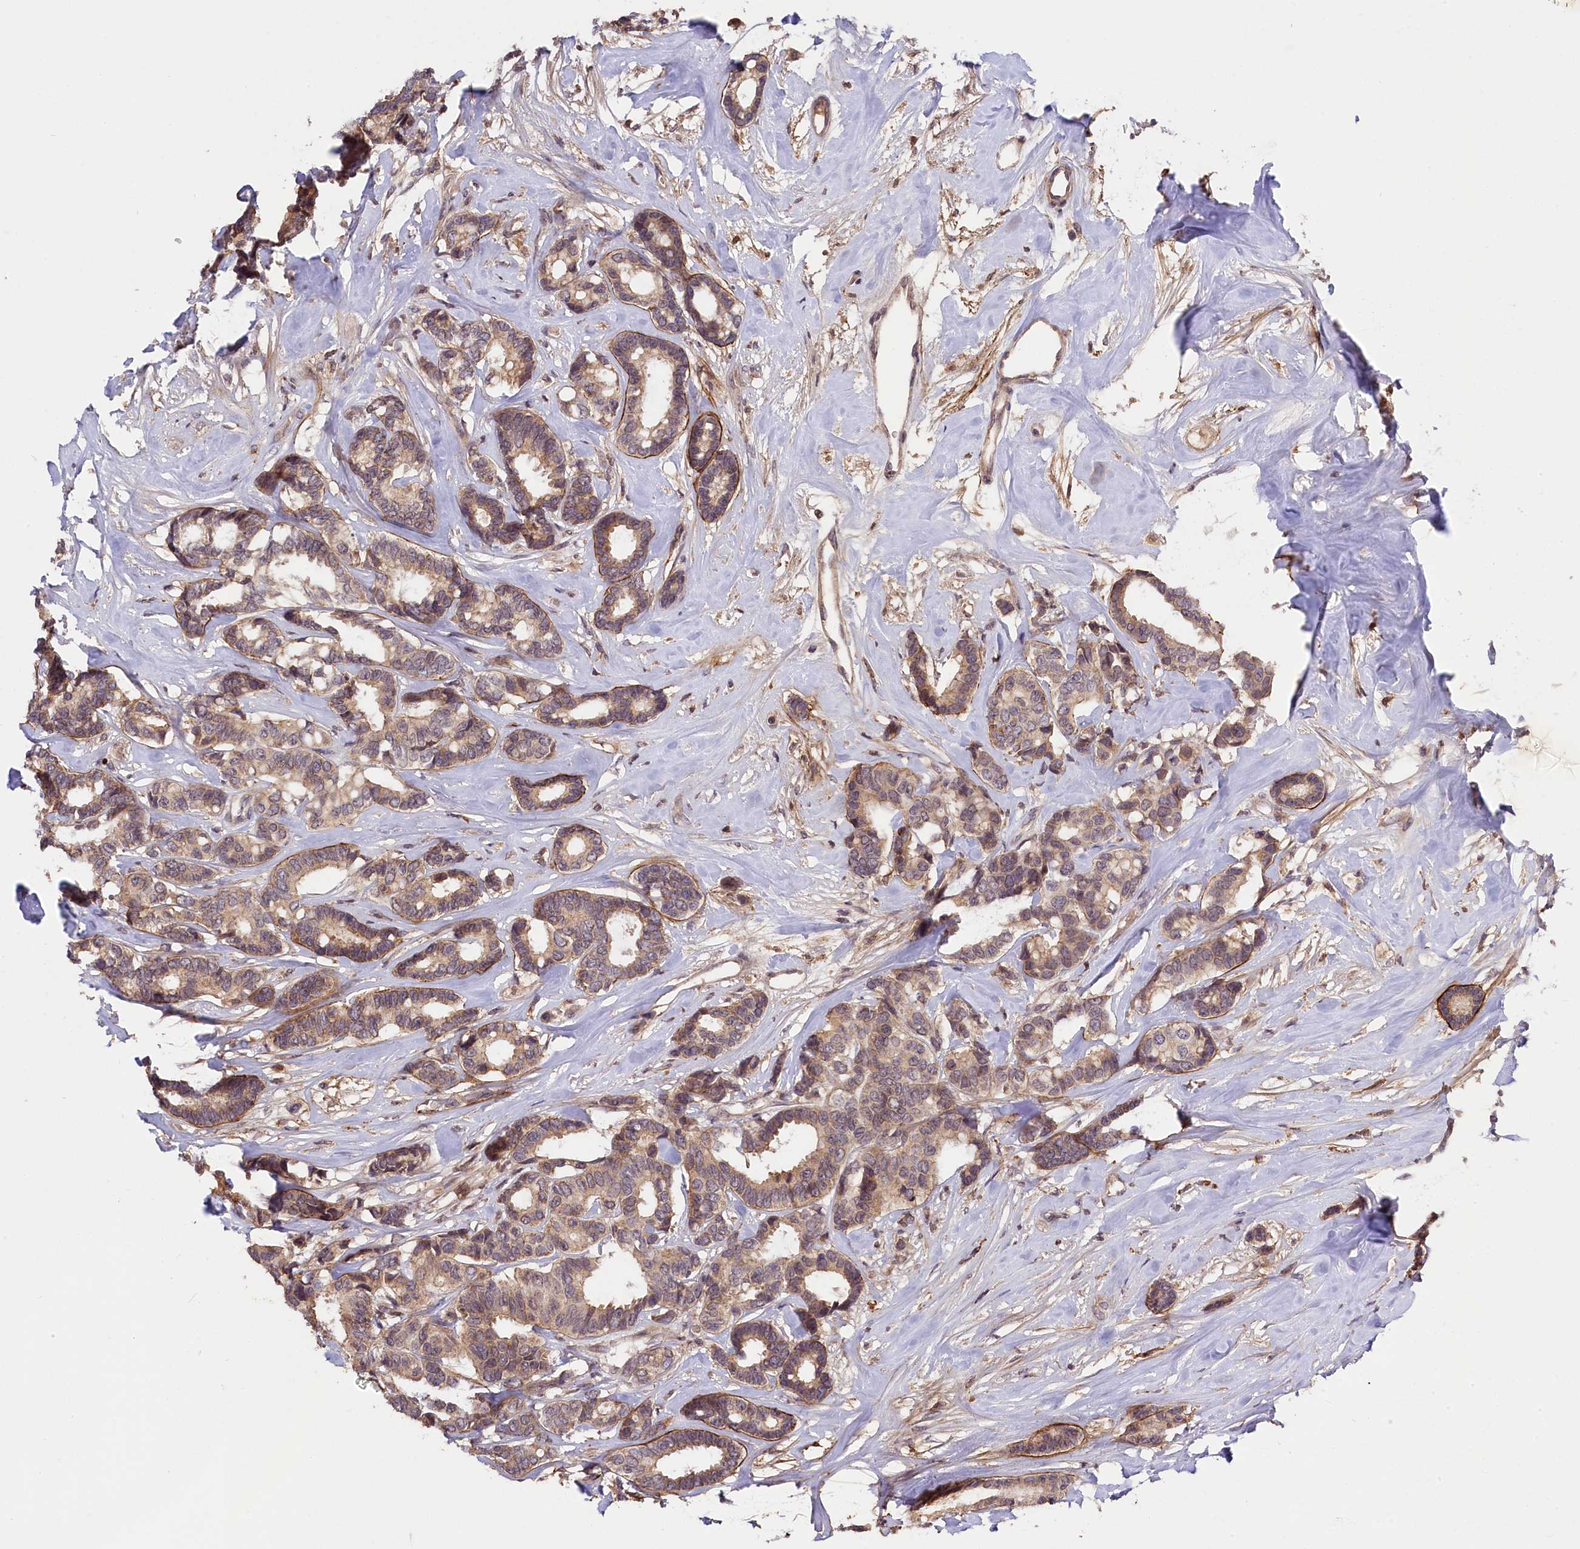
{"staining": {"intensity": "moderate", "quantity": "25%-75%", "location": "cytoplasmic/membranous"}, "tissue": "breast cancer", "cell_type": "Tumor cells", "image_type": "cancer", "snomed": [{"axis": "morphology", "description": "Duct carcinoma"}, {"axis": "topography", "description": "Breast"}], "caption": "IHC of breast intraductal carcinoma demonstrates medium levels of moderate cytoplasmic/membranous expression in approximately 25%-75% of tumor cells. (brown staining indicates protein expression, while blue staining denotes nuclei).", "gene": "ZNF480", "patient": {"sex": "female", "age": 87}}